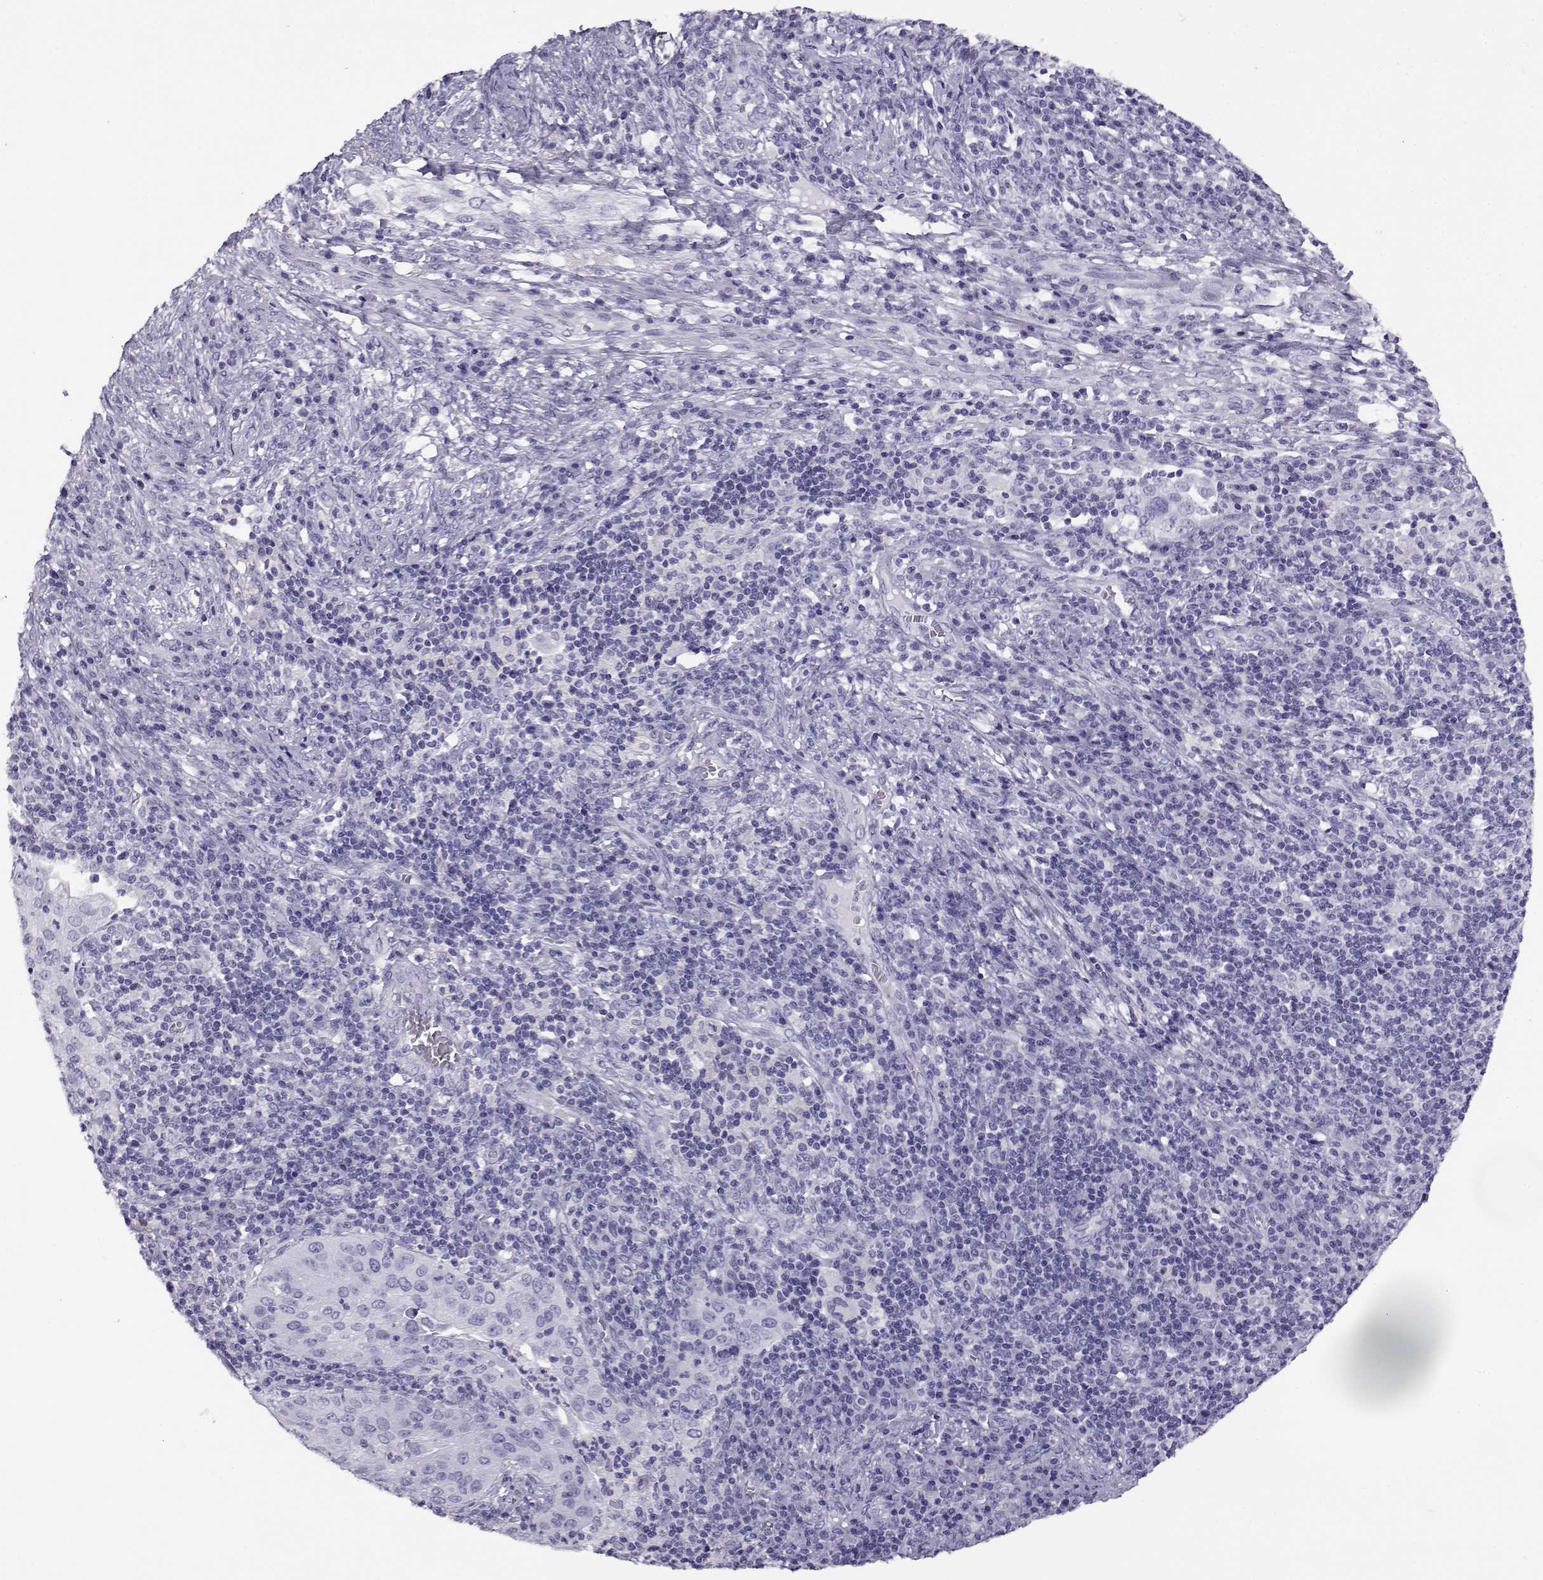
{"staining": {"intensity": "negative", "quantity": "none", "location": "none"}, "tissue": "cervical cancer", "cell_type": "Tumor cells", "image_type": "cancer", "snomed": [{"axis": "morphology", "description": "Squamous cell carcinoma, NOS"}, {"axis": "topography", "description": "Cervix"}], "caption": "This is an IHC photomicrograph of cervical cancer. There is no expression in tumor cells.", "gene": "RHOXF2", "patient": {"sex": "female", "age": 39}}